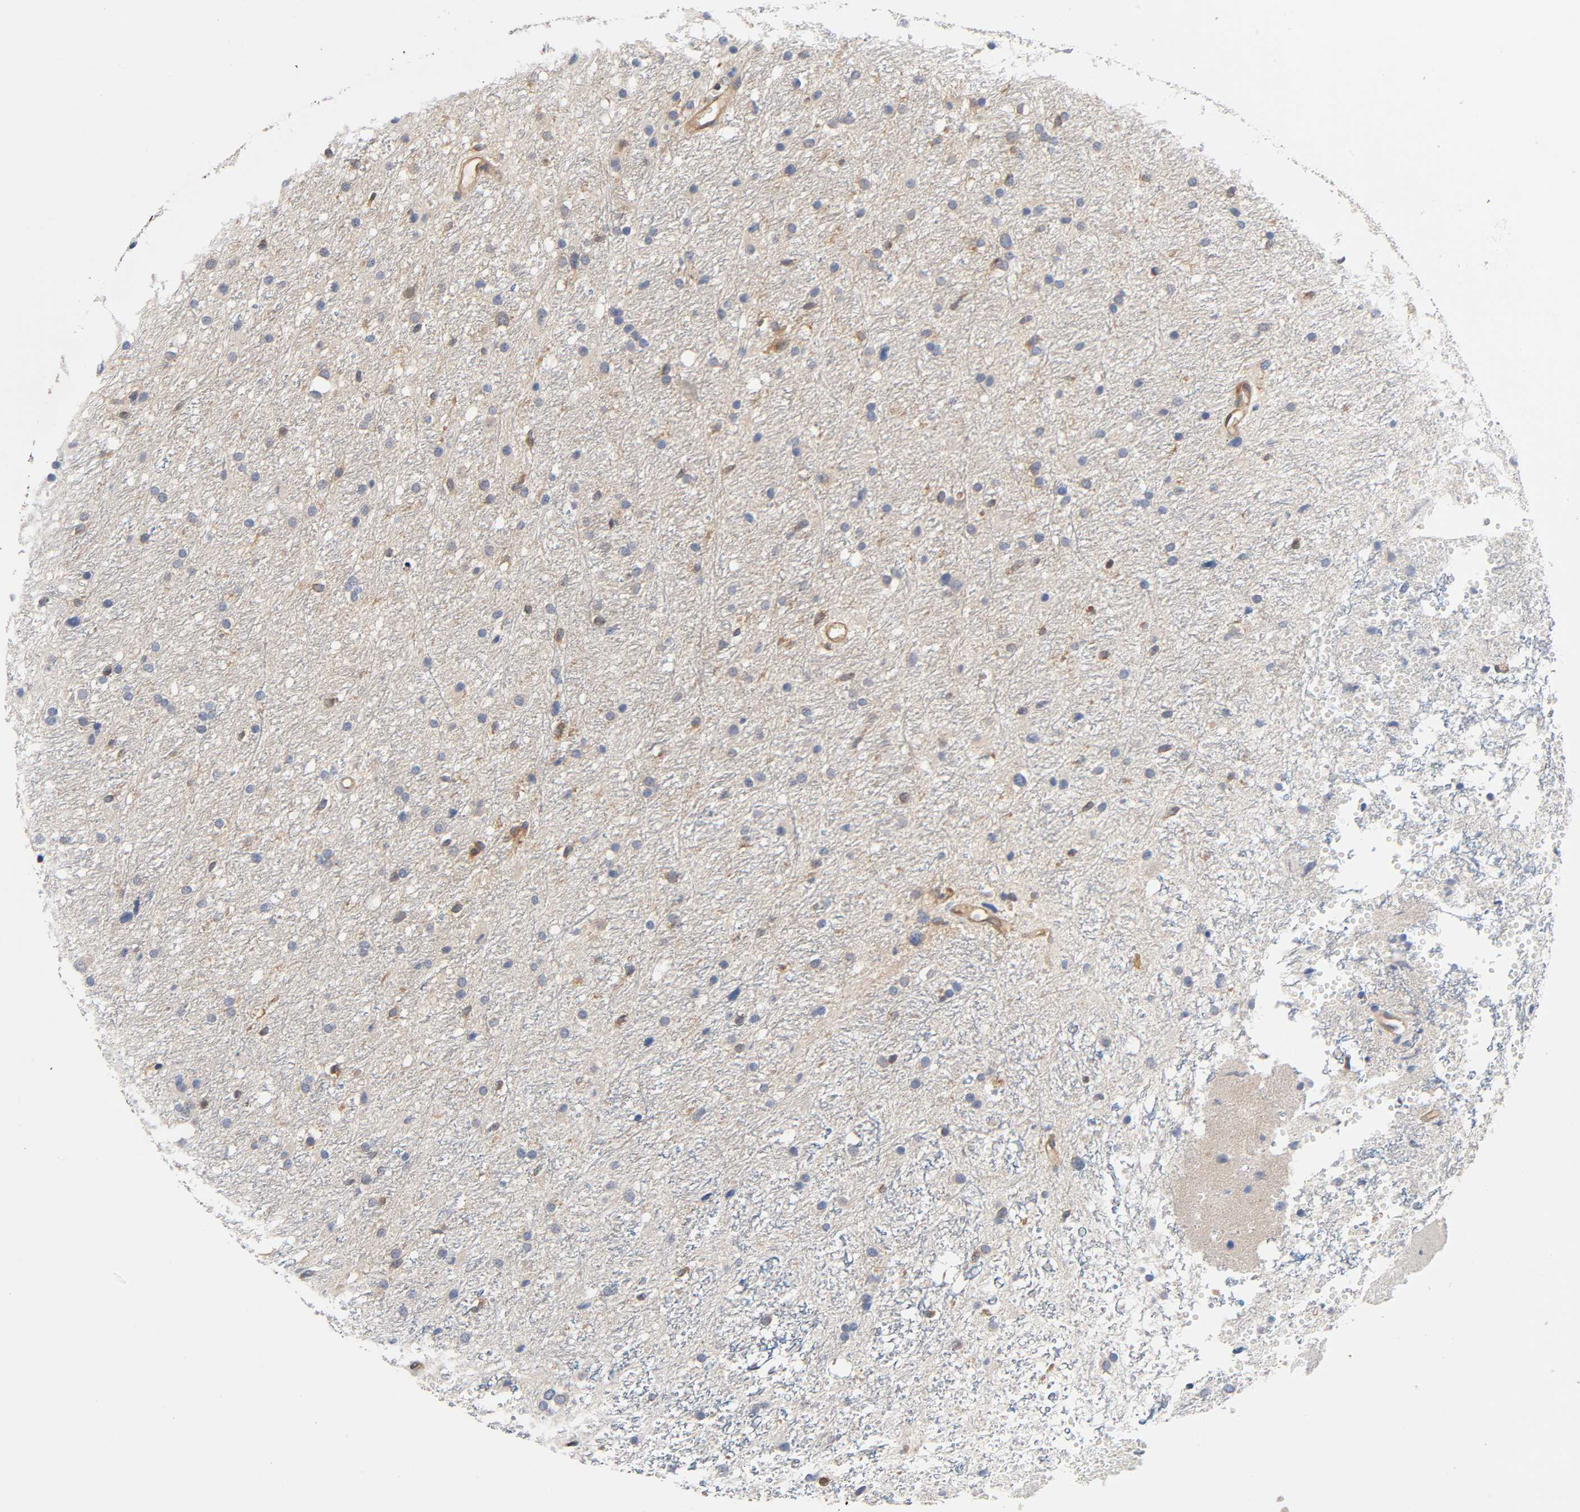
{"staining": {"intensity": "weak", "quantity": "25%-75%", "location": "cytoplasmic/membranous"}, "tissue": "glioma", "cell_type": "Tumor cells", "image_type": "cancer", "snomed": [{"axis": "morphology", "description": "Glioma, malignant, High grade"}, {"axis": "topography", "description": "Brain"}], "caption": "Malignant high-grade glioma stained for a protein (brown) exhibits weak cytoplasmic/membranous positive expression in about 25%-75% of tumor cells.", "gene": "PRKAB1", "patient": {"sex": "female", "age": 59}}